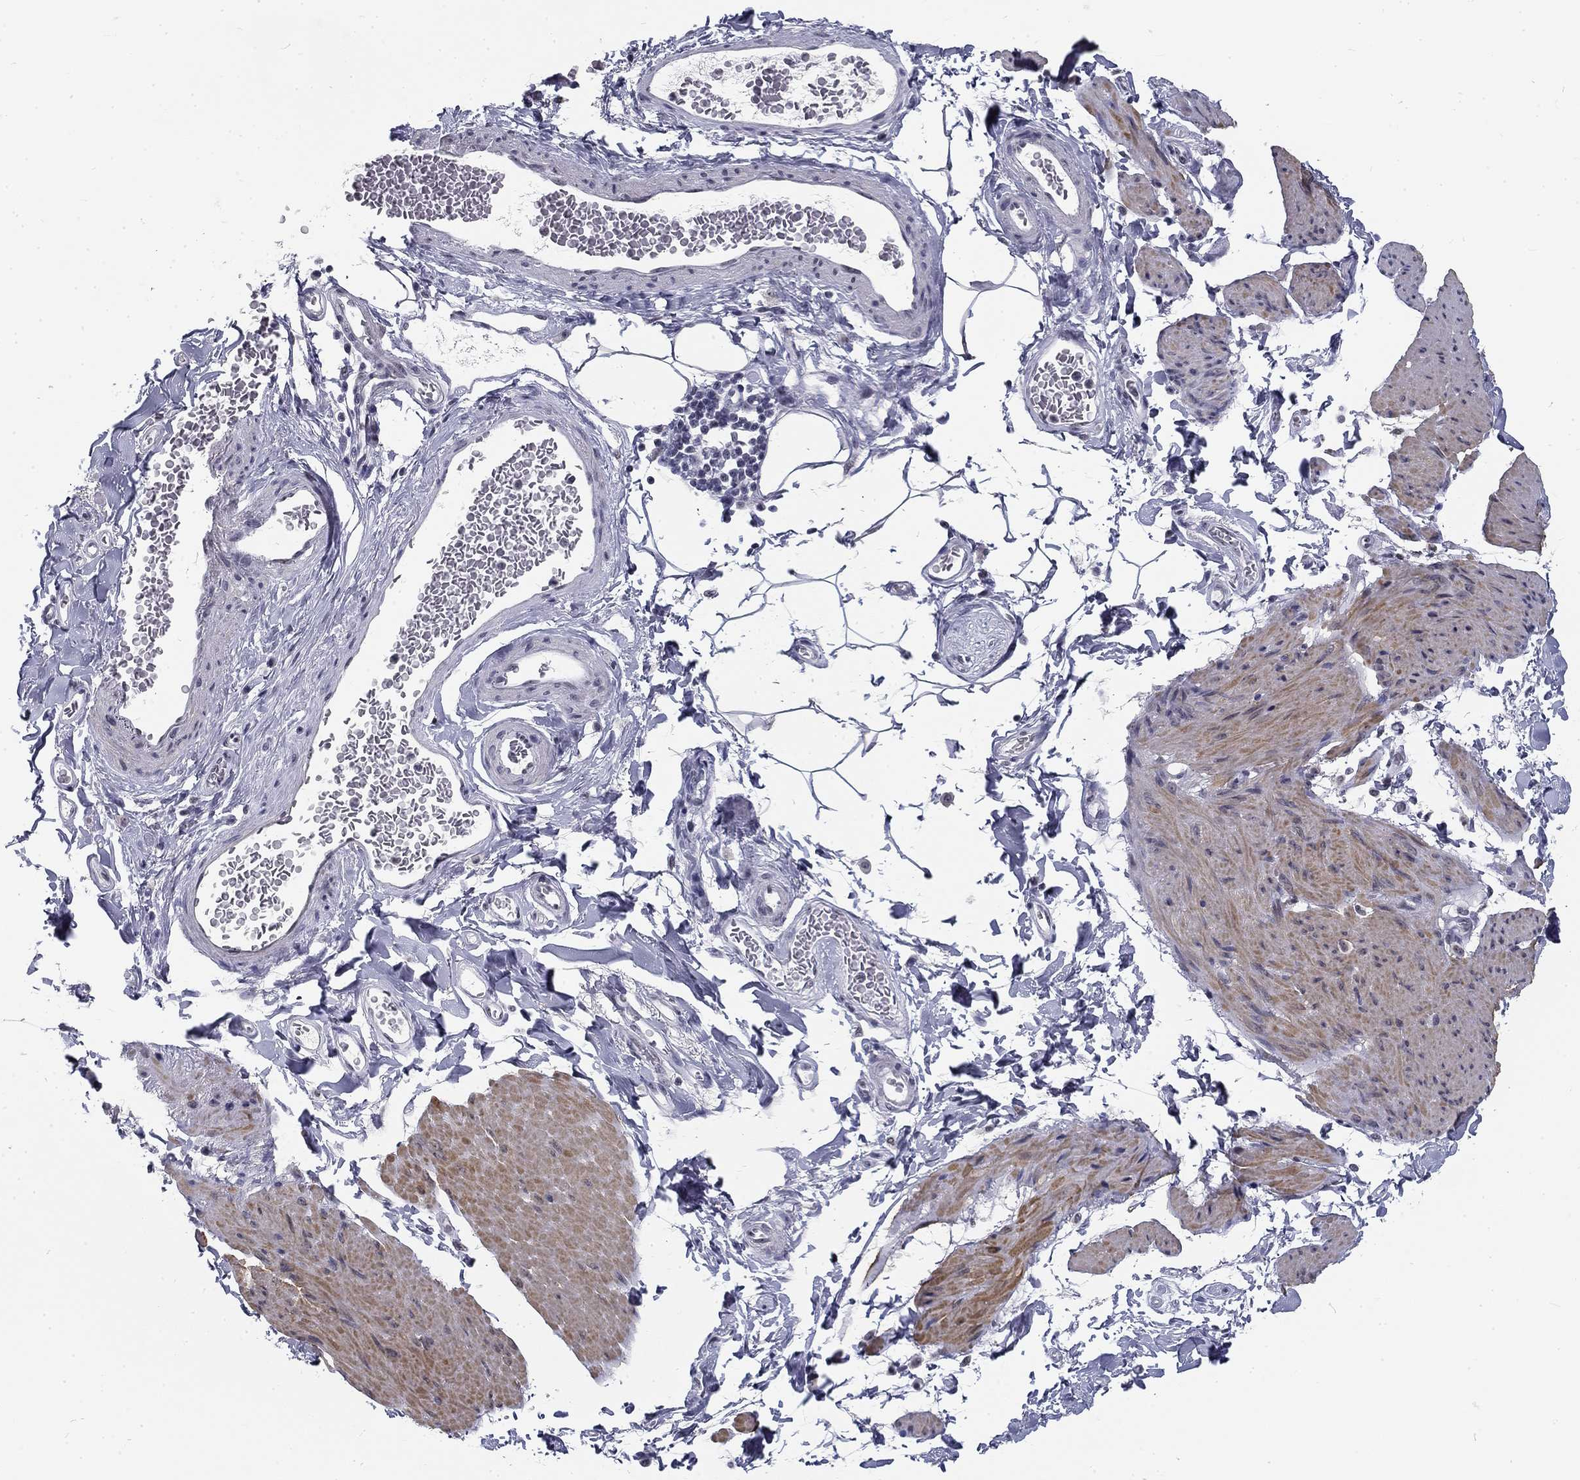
{"staining": {"intensity": "weak", "quantity": "25%-75%", "location": "cytoplasmic/membranous"}, "tissue": "smooth muscle", "cell_type": "Smooth muscle cells", "image_type": "normal", "snomed": [{"axis": "morphology", "description": "Normal tissue, NOS"}, {"axis": "topography", "description": "Adipose tissue"}, {"axis": "topography", "description": "Smooth muscle"}, {"axis": "topography", "description": "Peripheral nerve tissue"}], "caption": "Immunohistochemistry photomicrograph of unremarkable smooth muscle: human smooth muscle stained using immunohistochemistry shows low levels of weak protein expression localized specifically in the cytoplasmic/membranous of smooth muscle cells, appearing as a cytoplasmic/membranous brown color.", "gene": "SNORC", "patient": {"sex": "male", "age": 83}}